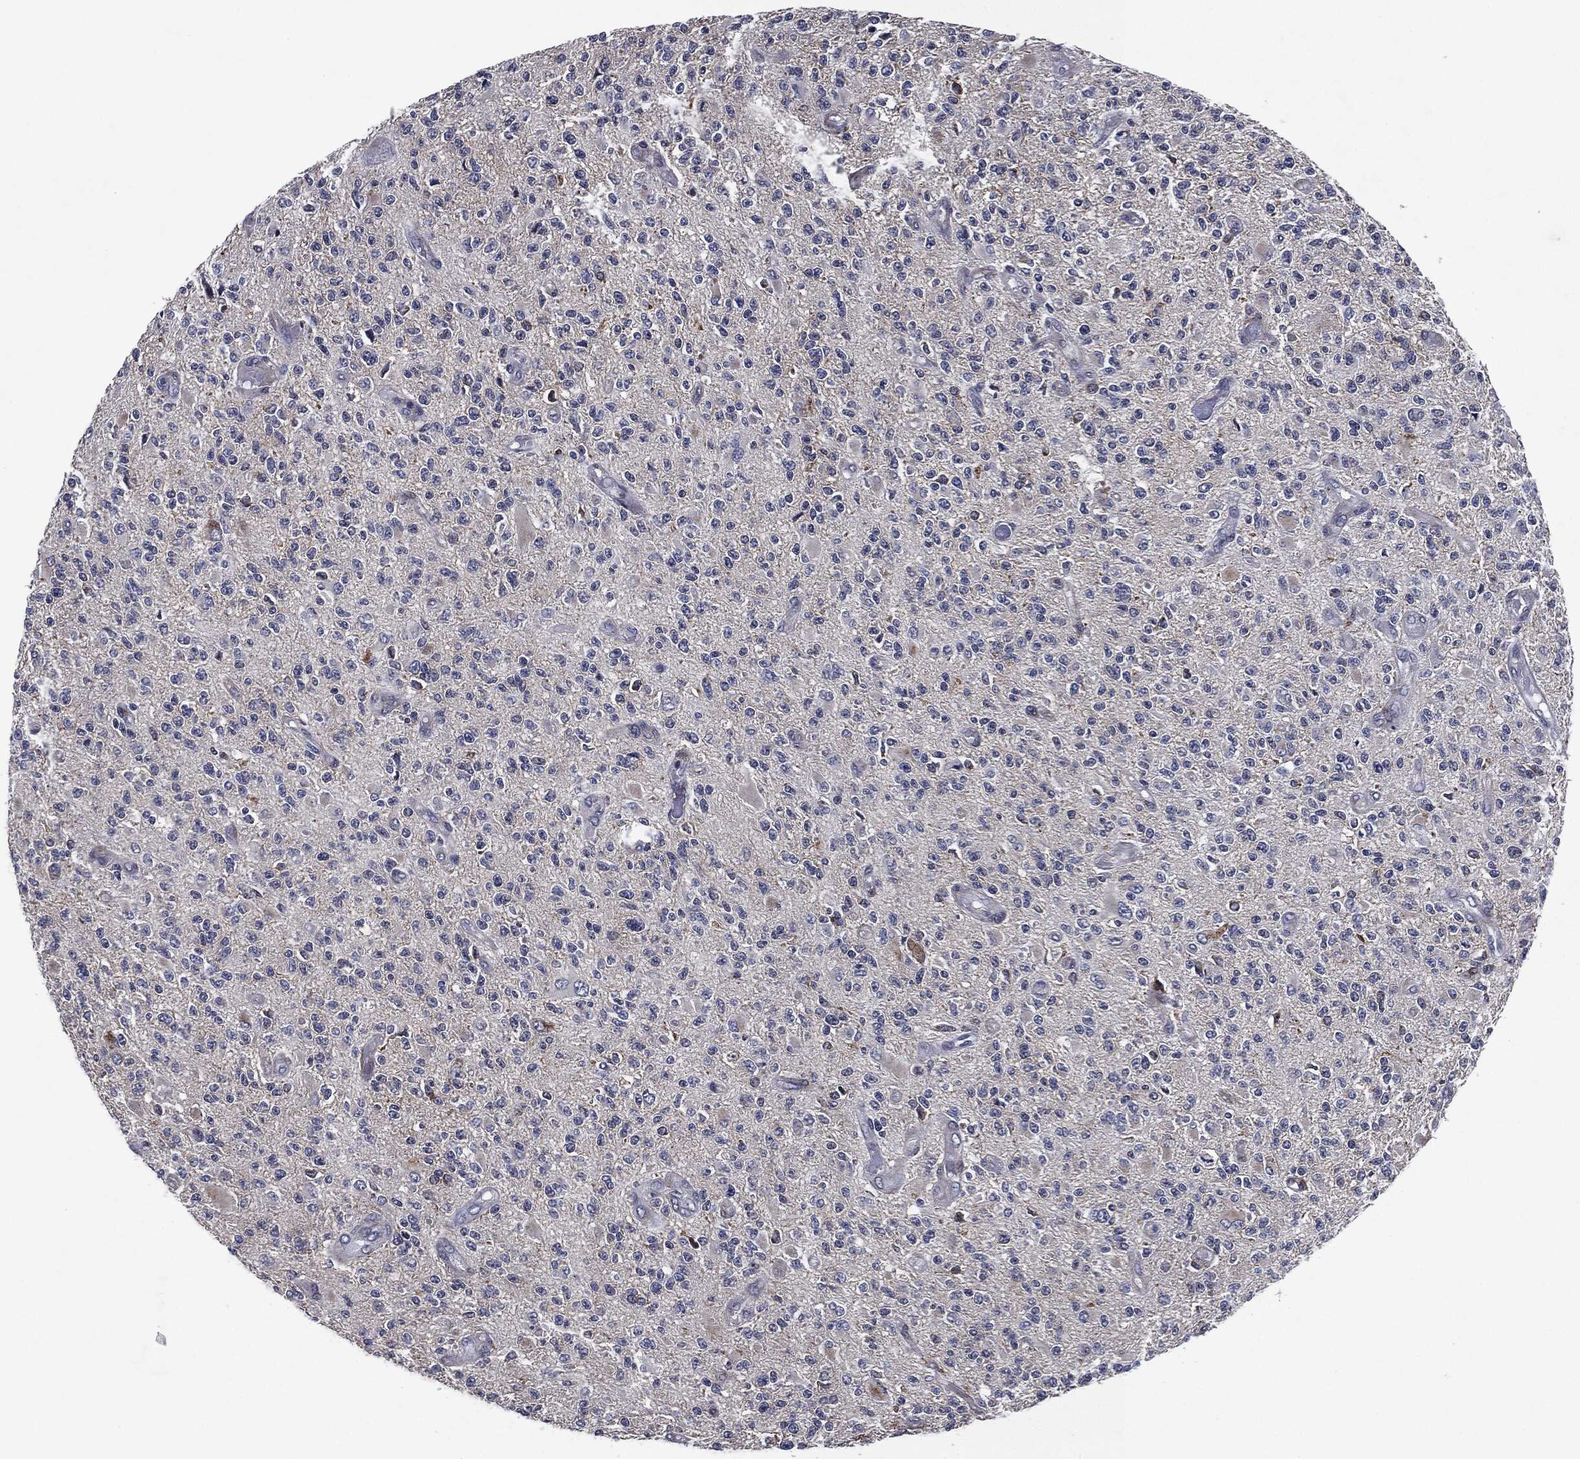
{"staining": {"intensity": "negative", "quantity": "none", "location": "none"}, "tissue": "glioma", "cell_type": "Tumor cells", "image_type": "cancer", "snomed": [{"axis": "morphology", "description": "Glioma, malignant, High grade"}, {"axis": "topography", "description": "Brain"}], "caption": "A high-resolution image shows IHC staining of glioma, which demonstrates no significant staining in tumor cells.", "gene": "SLC31A2", "patient": {"sex": "female", "age": 63}}